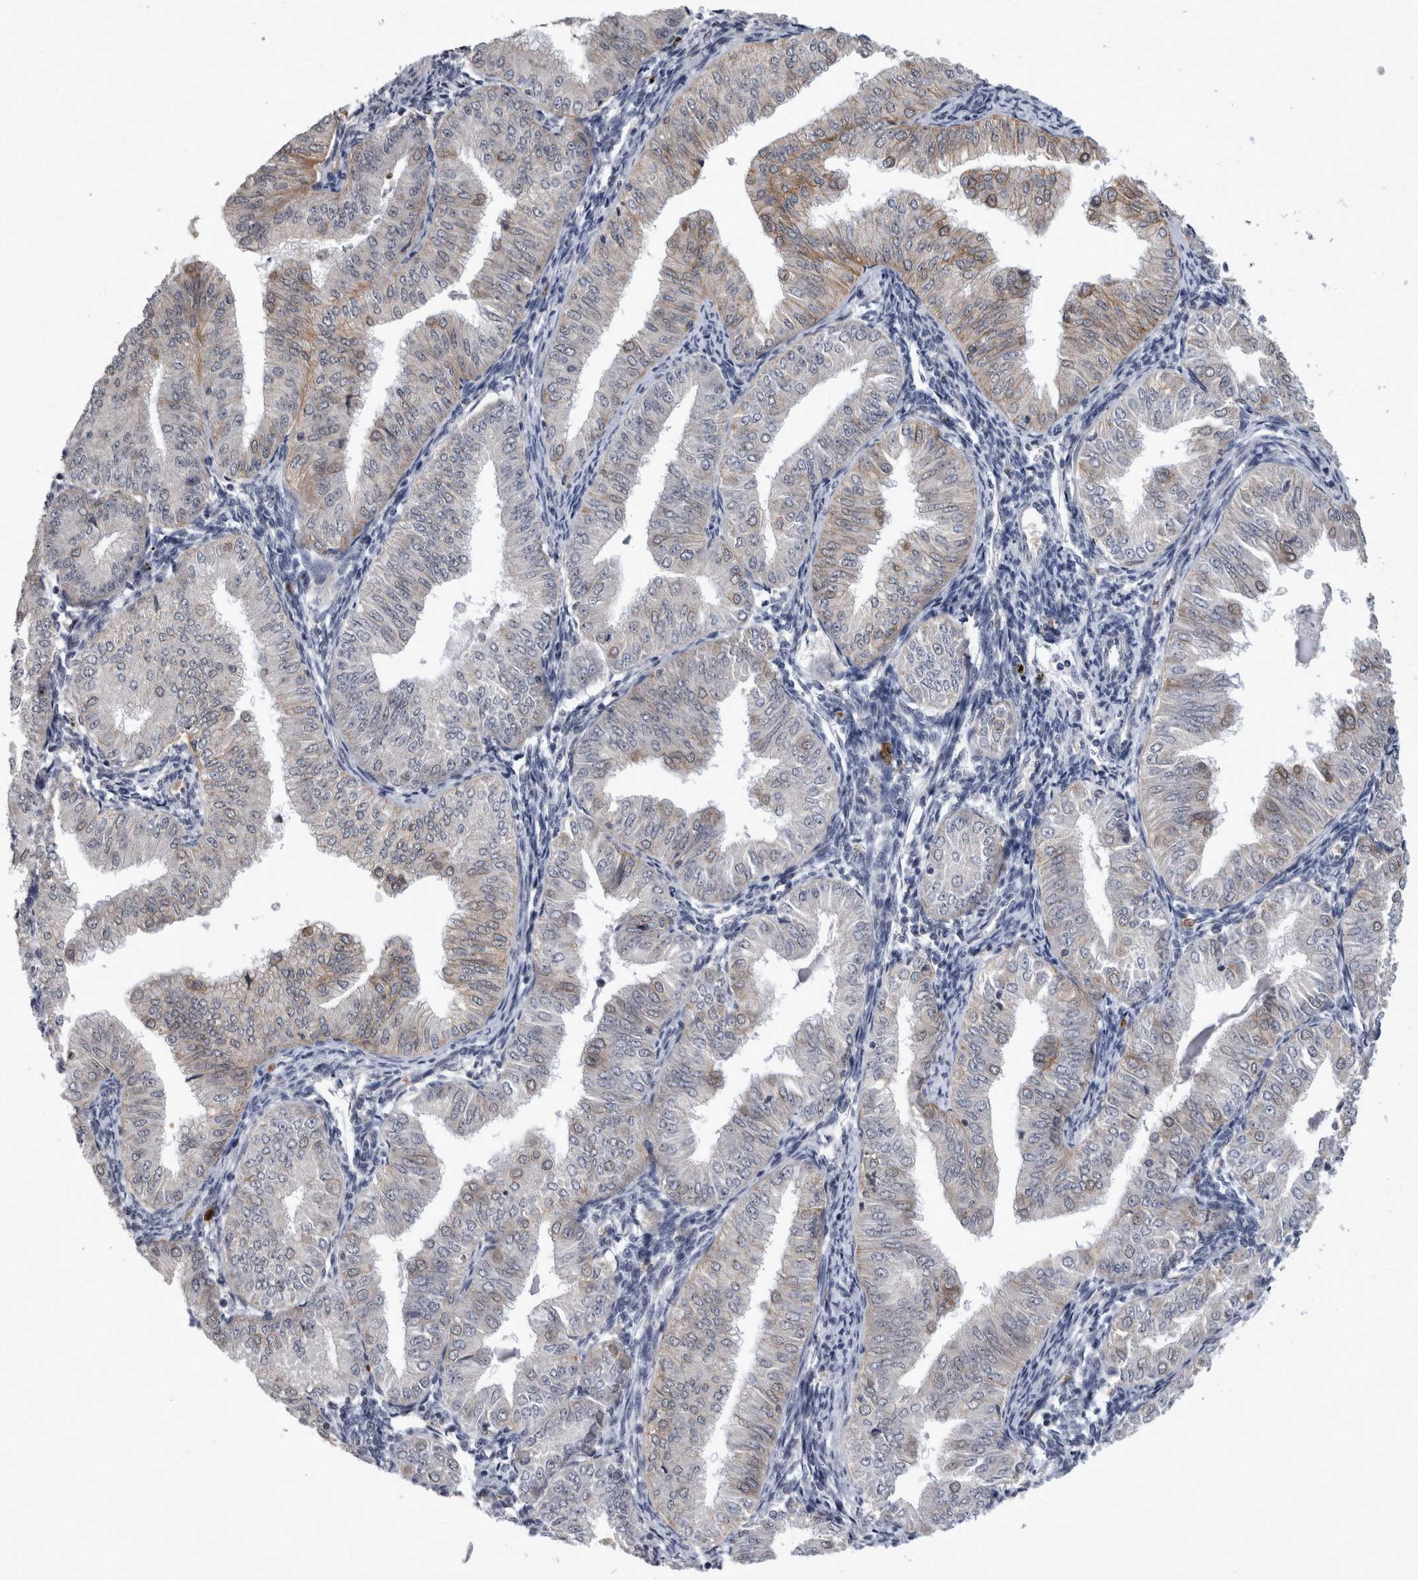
{"staining": {"intensity": "weak", "quantity": "<25%", "location": "nuclear"}, "tissue": "endometrial cancer", "cell_type": "Tumor cells", "image_type": "cancer", "snomed": [{"axis": "morphology", "description": "Normal tissue, NOS"}, {"axis": "morphology", "description": "Adenocarcinoma, NOS"}, {"axis": "topography", "description": "Endometrium"}], "caption": "Endometrial adenocarcinoma was stained to show a protein in brown. There is no significant positivity in tumor cells.", "gene": "PEBP4", "patient": {"sex": "female", "age": 53}}